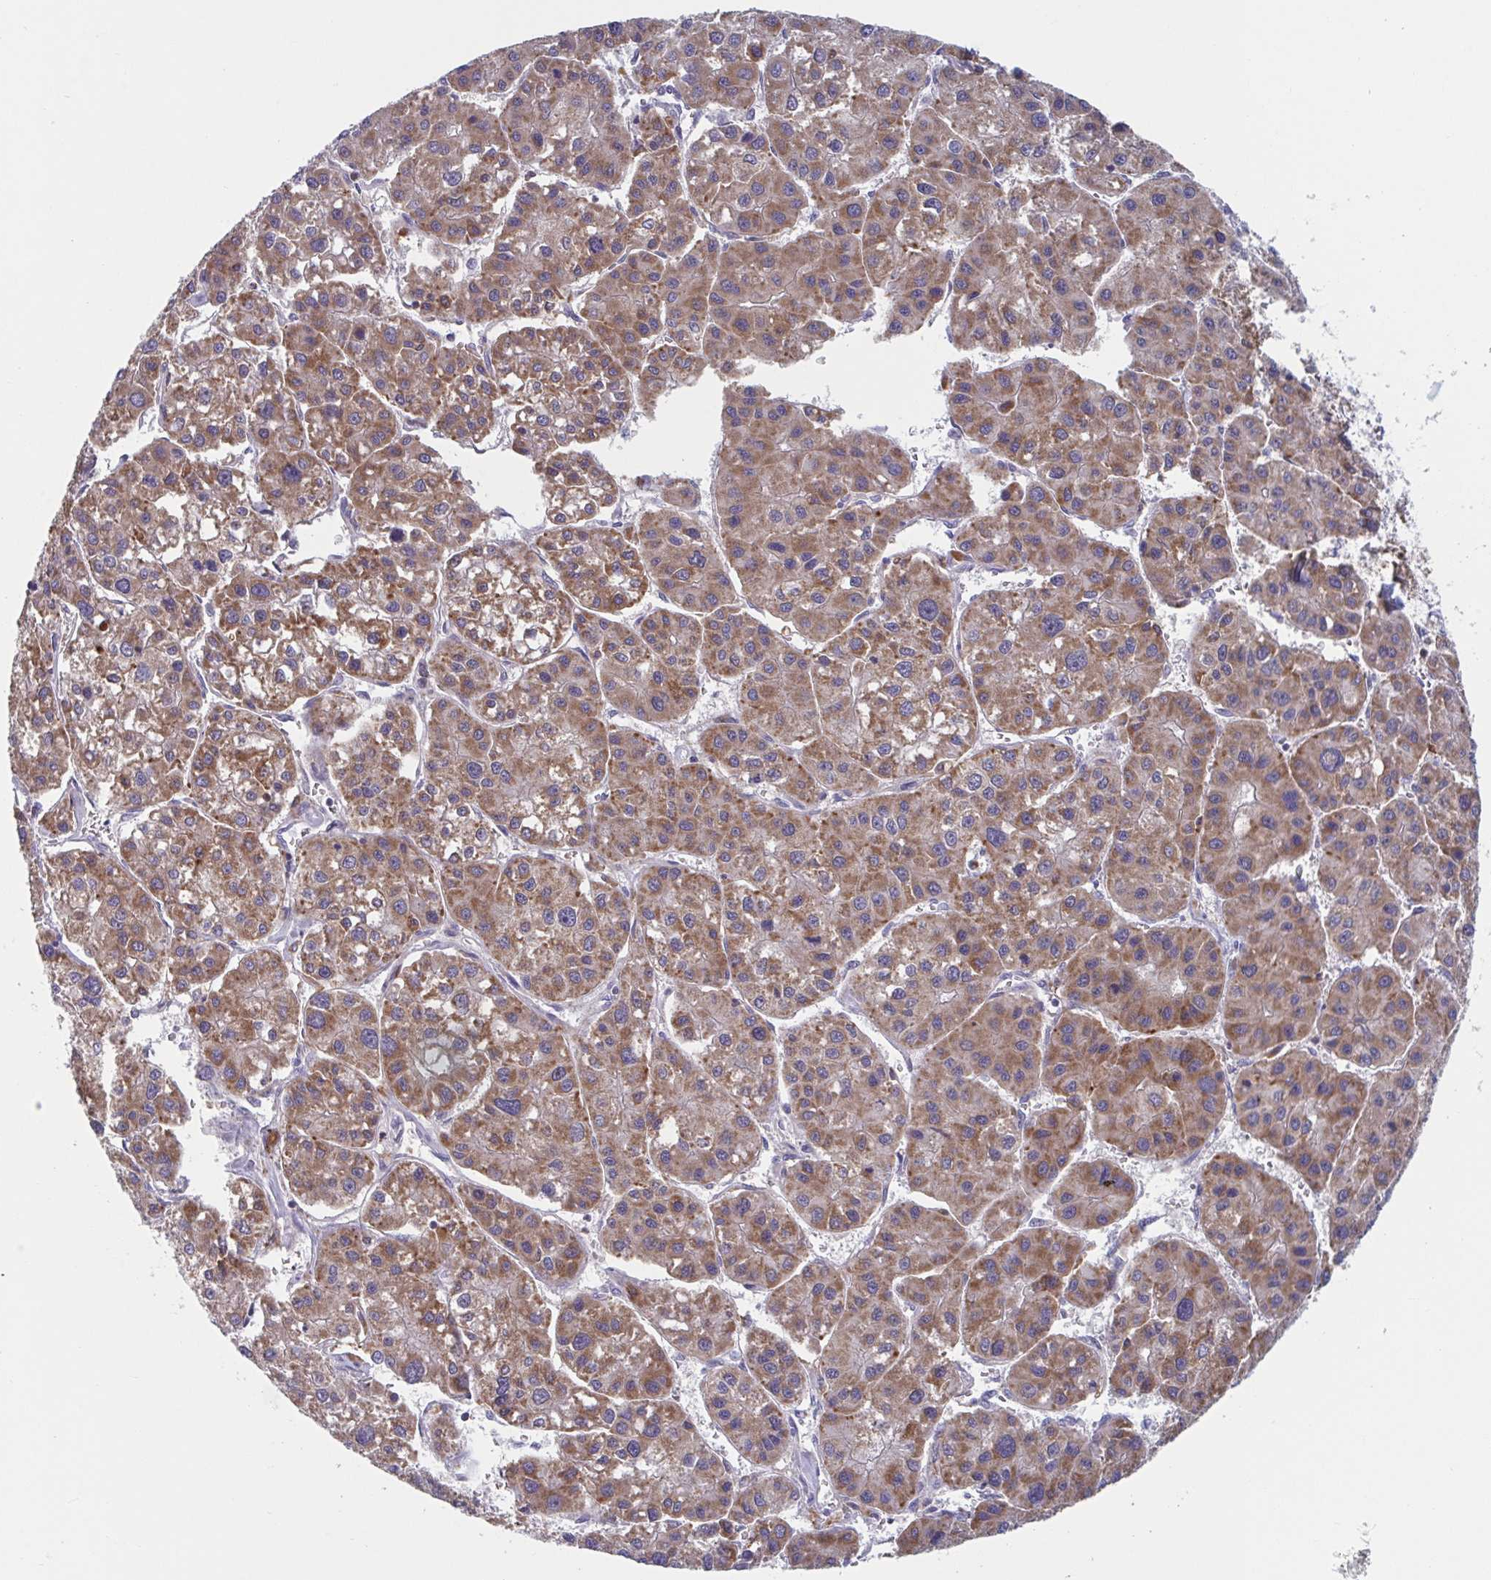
{"staining": {"intensity": "moderate", "quantity": ">75%", "location": "cytoplasmic/membranous"}, "tissue": "liver cancer", "cell_type": "Tumor cells", "image_type": "cancer", "snomed": [{"axis": "morphology", "description": "Carcinoma, Hepatocellular, NOS"}, {"axis": "topography", "description": "Liver"}], "caption": "Moderate cytoplasmic/membranous positivity for a protein is present in approximately >75% of tumor cells of hepatocellular carcinoma (liver) using immunohistochemistry.", "gene": "NIPSNAP1", "patient": {"sex": "male", "age": 73}}